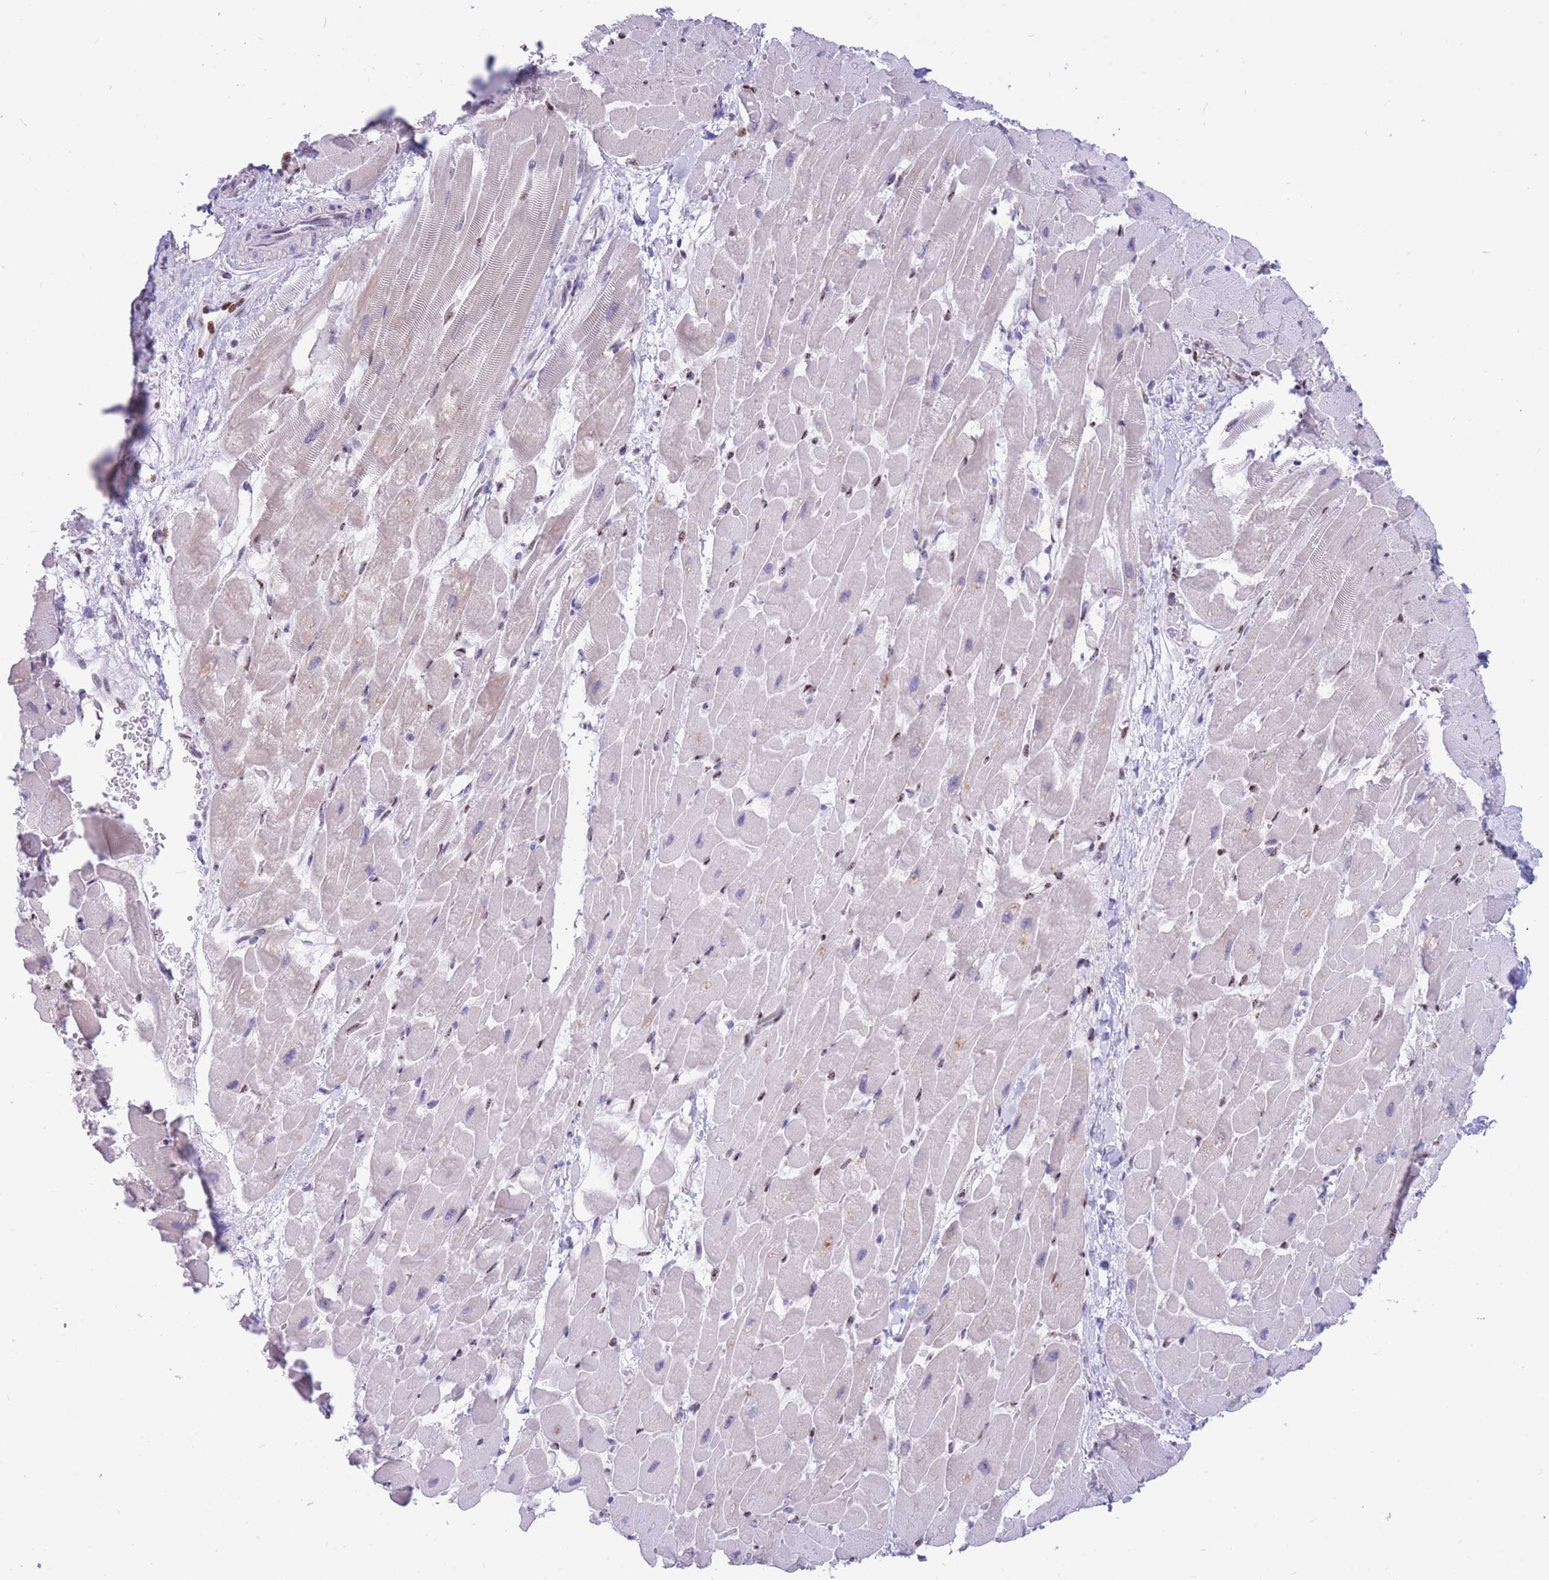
{"staining": {"intensity": "weak", "quantity": "<25%", "location": "nuclear"}, "tissue": "heart muscle", "cell_type": "Cardiomyocytes", "image_type": "normal", "snomed": [{"axis": "morphology", "description": "Normal tissue, NOS"}, {"axis": "topography", "description": "Heart"}], "caption": "Benign heart muscle was stained to show a protein in brown. There is no significant staining in cardiomyocytes.", "gene": "FAM153A", "patient": {"sex": "male", "age": 37}}